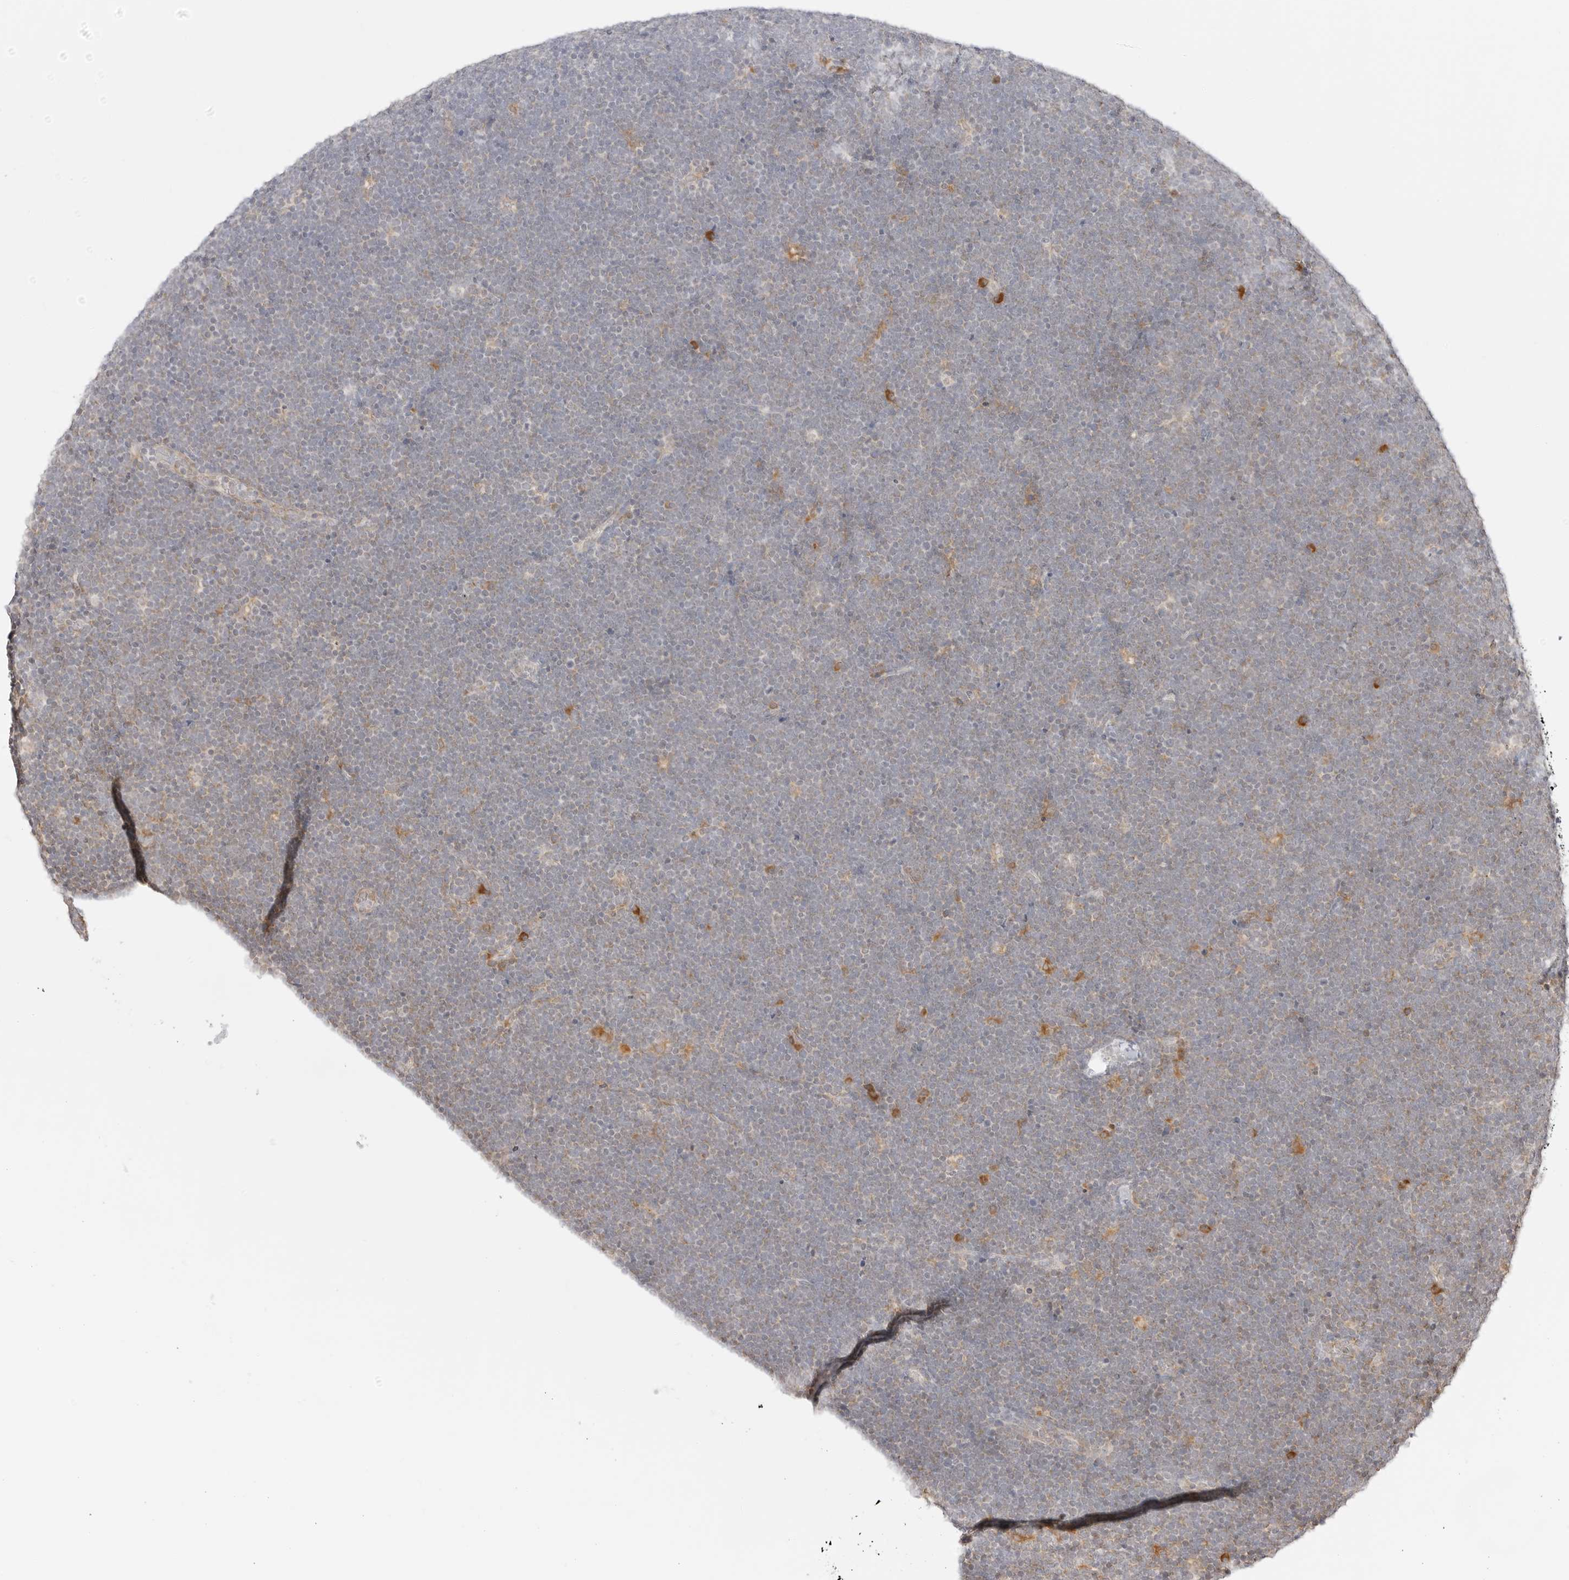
{"staining": {"intensity": "weak", "quantity": "25%-75%", "location": "cytoplasmic/membranous"}, "tissue": "lymphoma", "cell_type": "Tumor cells", "image_type": "cancer", "snomed": [{"axis": "morphology", "description": "Malignant lymphoma, non-Hodgkin's type, High grade"}, {"axis": "topography", "description": "Lymph node"}], "caption": "Tumor cells demonstrate low levels of weak cytoplasmic/membranous staining in approximately 25%-75% of cells in human lymphoma.", "gene": "ERO1B", "patient": {"sex": "male", "age": 13}}